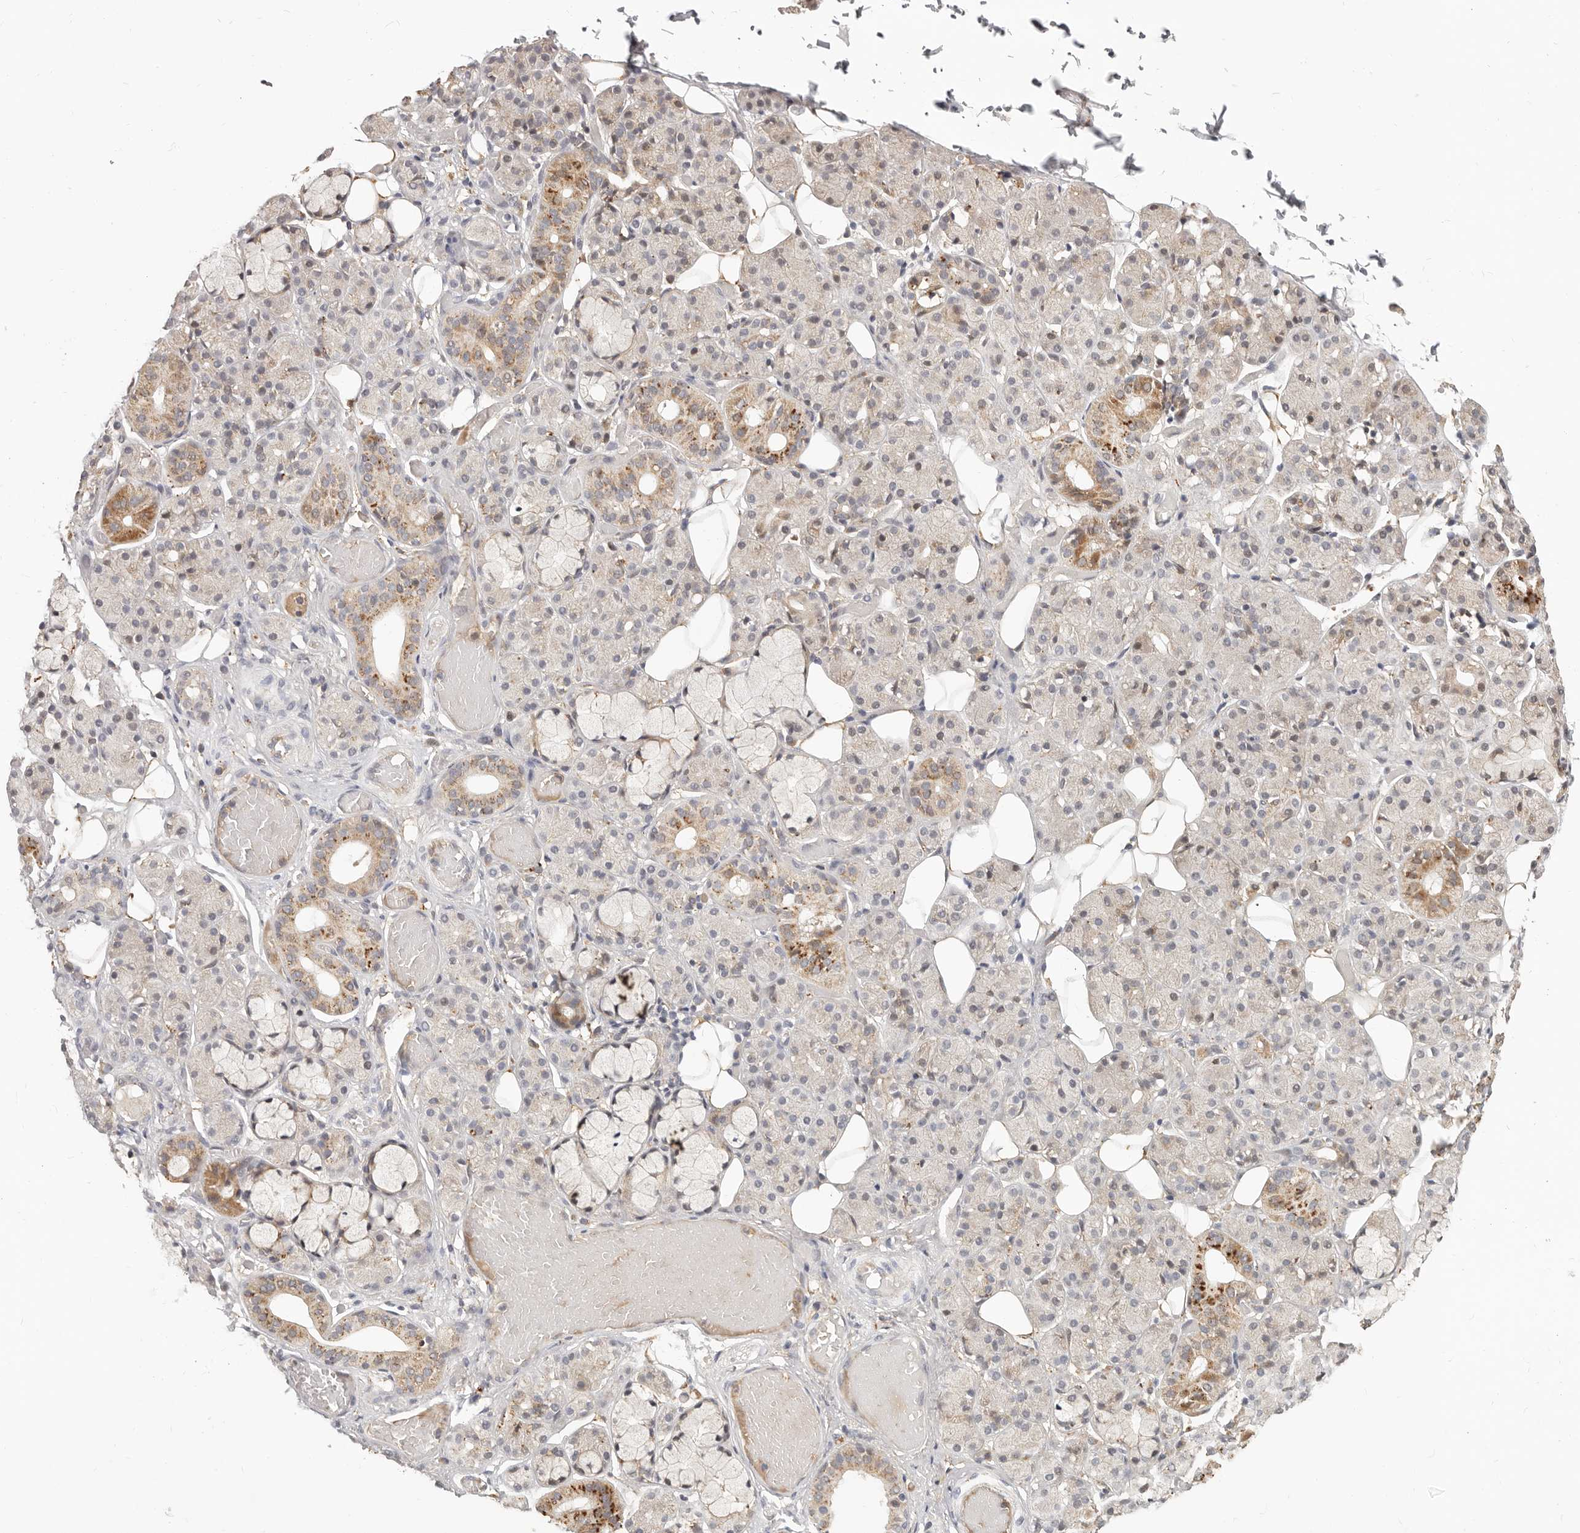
{"staining": {"intensity": "moderate", "quantity": "<25%", "location": "cytoplasmic/membranous"}, "tissue": "salivary gland", "cell_type": "Glandular cells", "image_type": "normal", "snomed": [{"axis": "morphology", "description": "Normal tissue, NOS"}, {"axis": "topography", "description": "Salivary gland"}], "caption": "Human salivary gland stained for a protein (brown) demonstrates moderate cytoplasmic/membranous positive staining in approximately <25% of glandular cells.", "gene": "ZRANB1", "patient": {"sex": "male", "age": 63}}